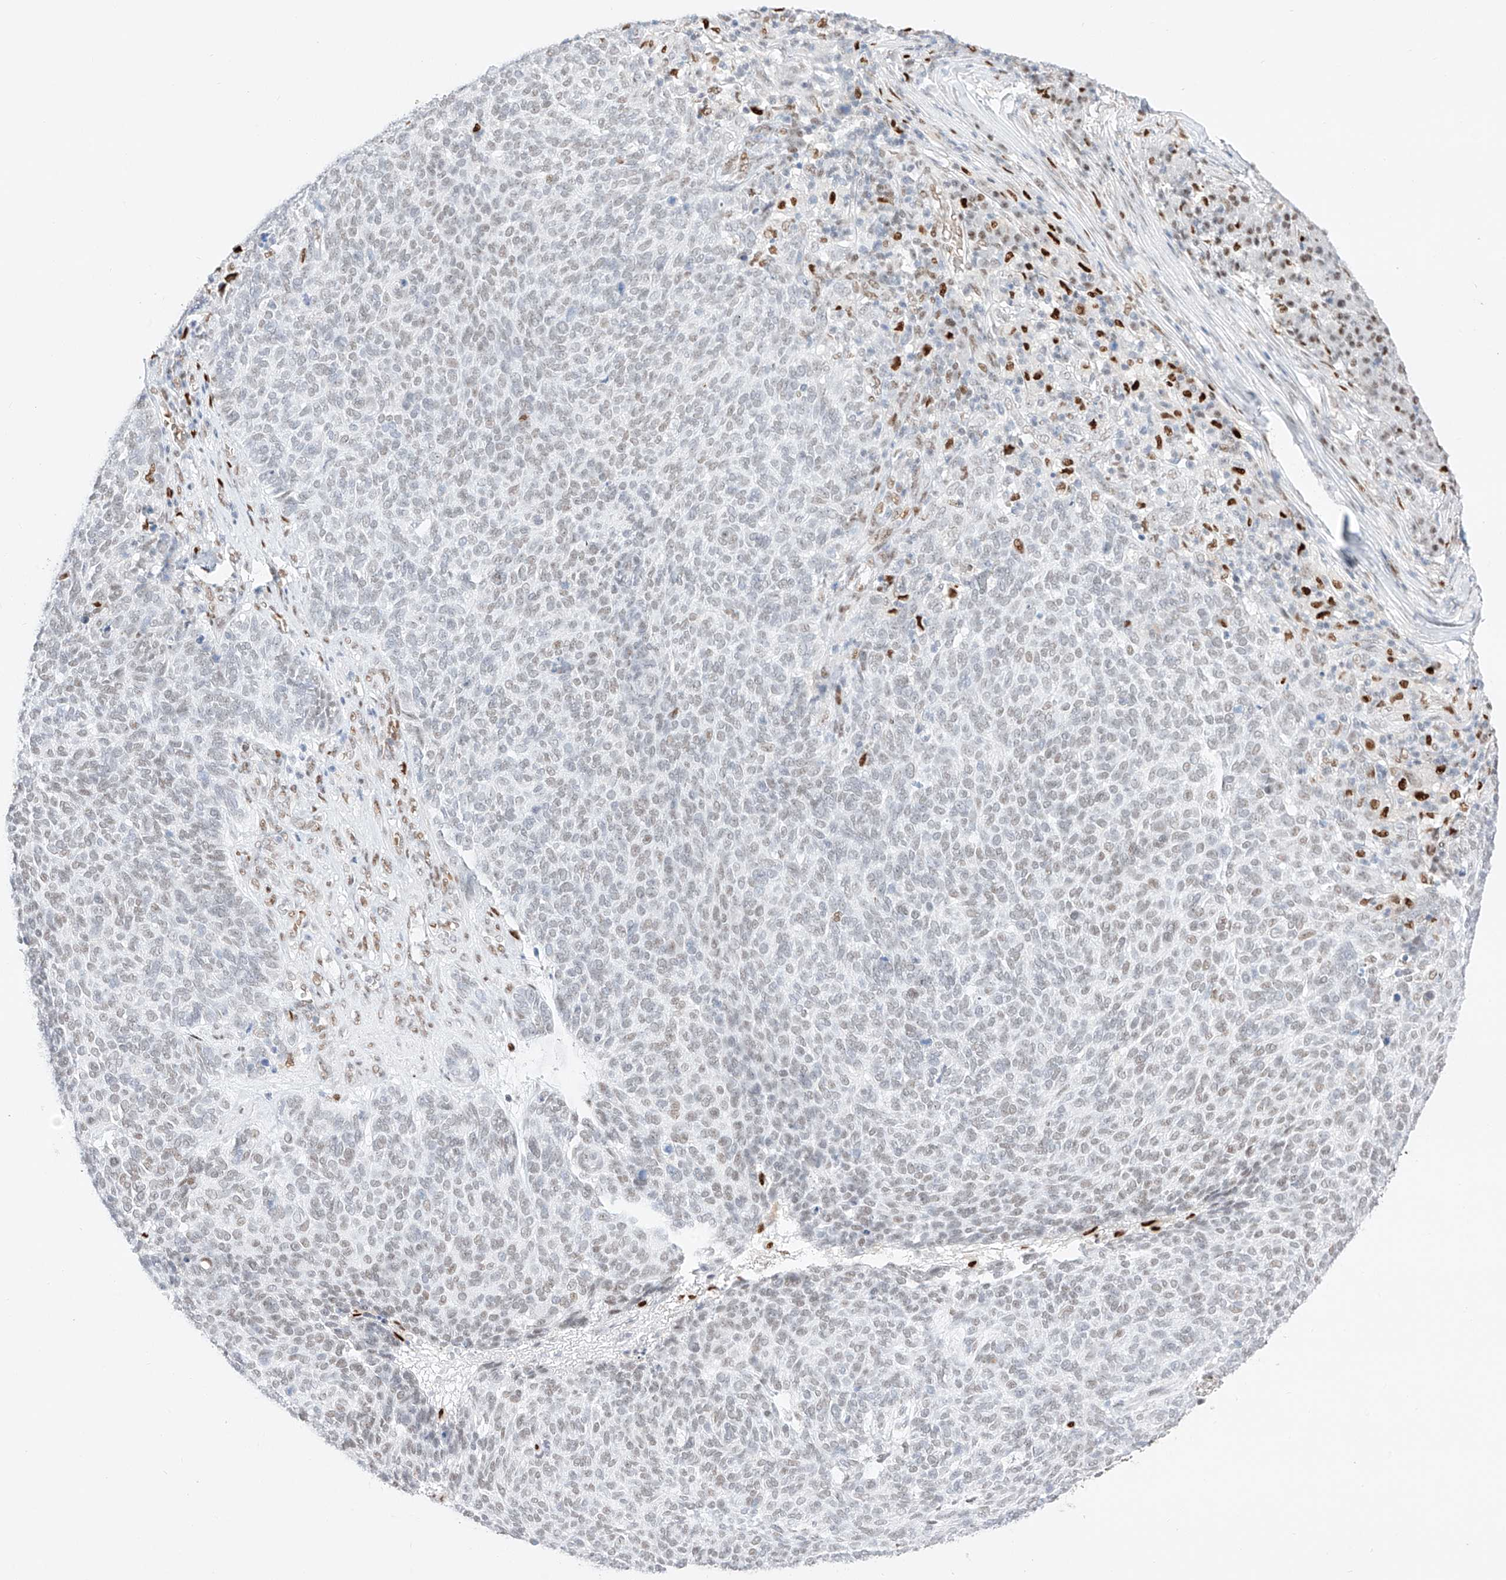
{"staining": {"intensity": "weak", "quantity": "<25%", "location": "nuclear"}, "tissue": "skin cancer", "cell_type": "Tumor cells", "image_type": "cancer", "snomed": [{"axis": "morphology", "description": "Squamous cell carcinoma, NOS"}, {"axis": "topography", "description": "Skin"}], "caption": "This is an immunohistochemistry image of squamous cell carcinoma (skin). There is no staining in tumor cells.", "gene": "APIP", "patient": {"sex": "female", "age": 90}}